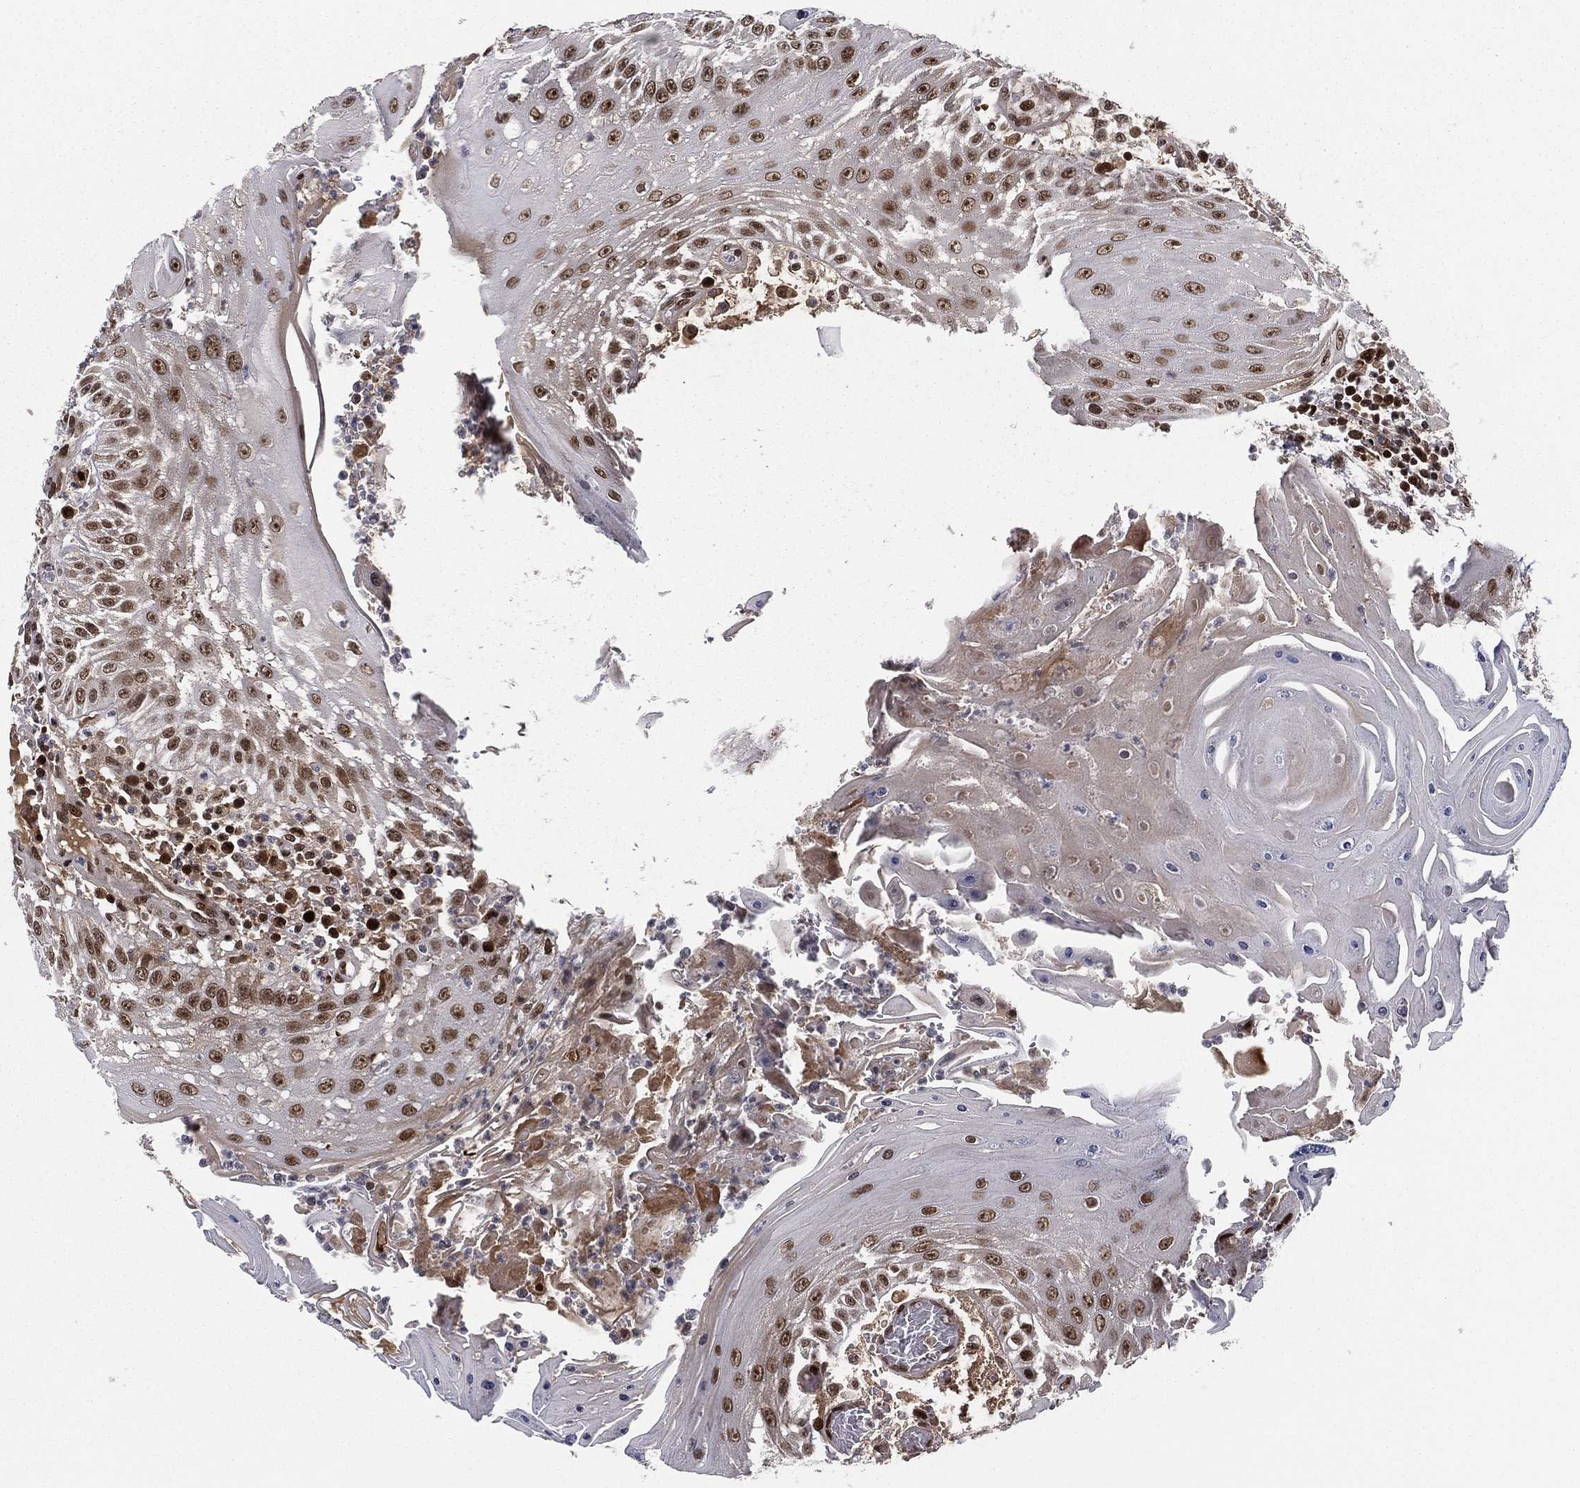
{"staining": {"intensity": "moderate", "quantity": ">75%", "location": "nuclear"}, "tissue": "head and neck cancer", "cell_type": "Tumor cells", "image_type": "cancer", "snomed": [{"axis": "morphology", "description": "Squamous cell carcinoma, NOS"}, {"axis": "topography", "description": "Oral tissue"}, {"axis": "topography", "description": "Head-Neck"}], "caption": "Immunohistochemistry (IHC) photomicrograph of human head and neck cancer (squamous cell carcinoma) stained for a protein (brown), which displays medium levels of moderate nuclear positivity in about >75% of tumor cells.", "gene": "RTF1", "patient": {"sex": "male", "age": 58}}